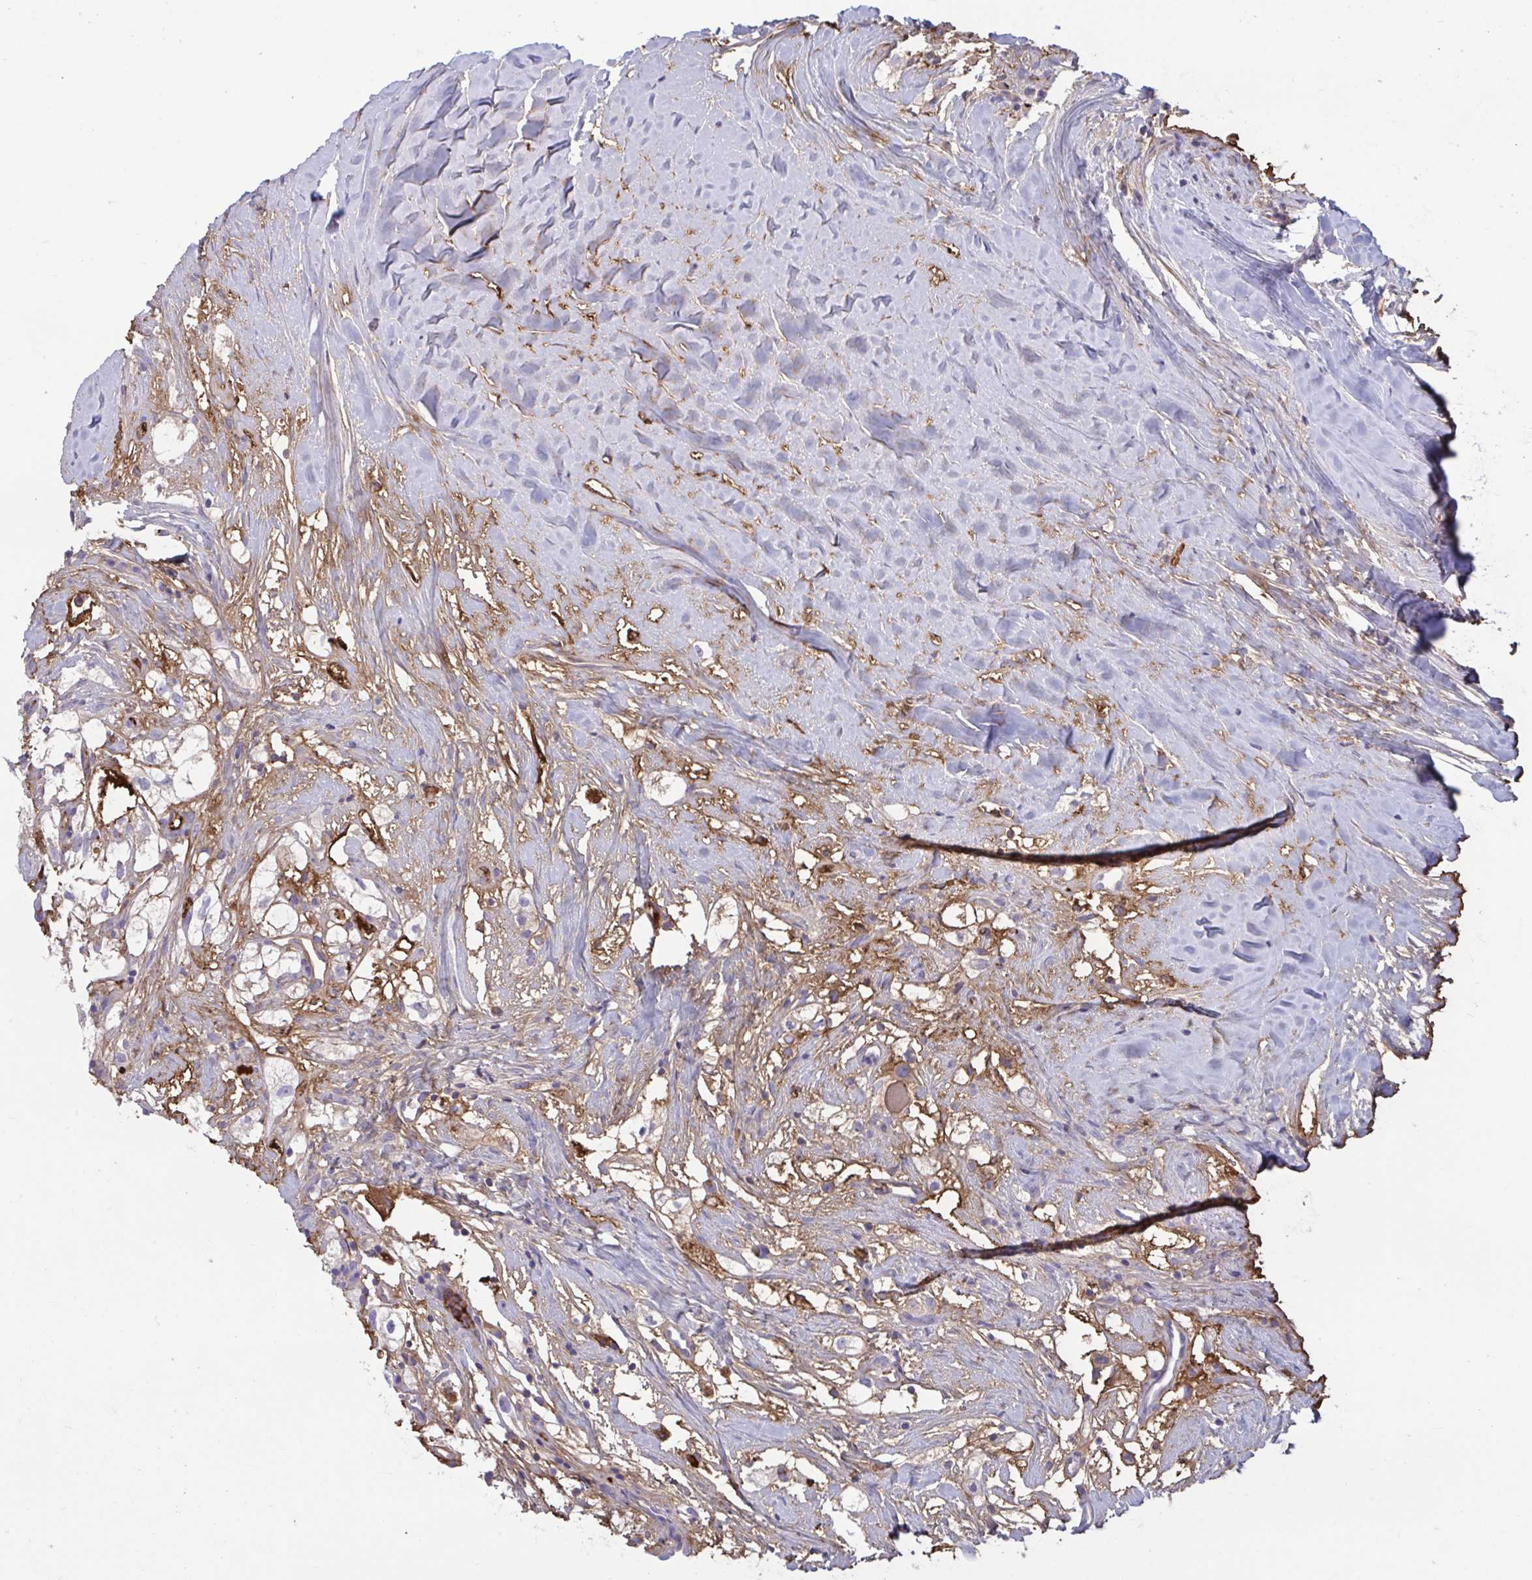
{"staining": {"intensity": "negative", "quantity": "none", "location": "none"}, "tissue": "renal cancer", "cell_type": "Tumor cells", "image_type": "cancer", "snomed": [{"axis": "morphology", "description": "Adenocarcinoma, NOS"}, {"axis": "topography", "description": "Kidney"}], "caption": "The histopathology image reveals no staining of tumor cells in adenocarcinoma (renal).", "gene": "IL1R1", "patient": {"sex": "male", "age": 59}}